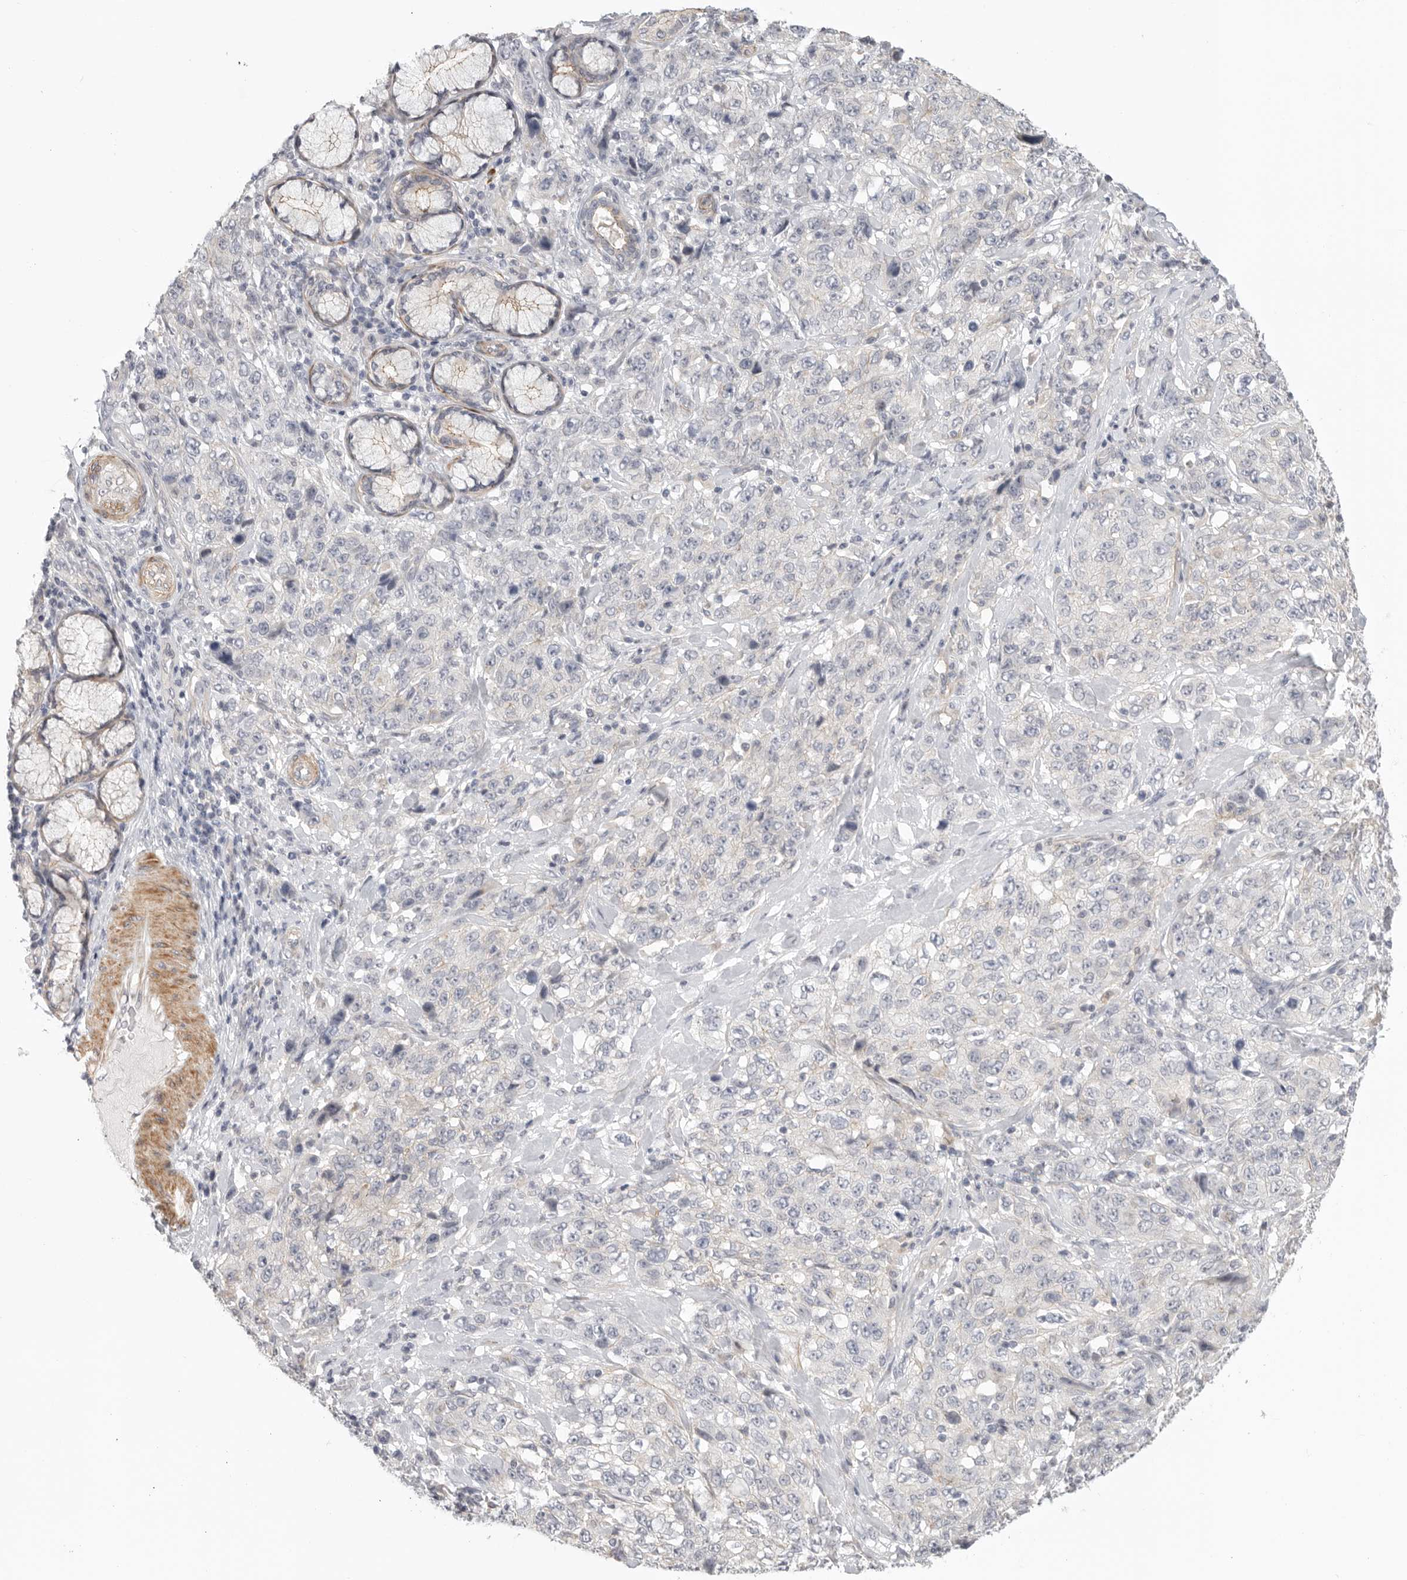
{"staining": {"intensity": "negative", "quantity": "none", "location": "none"}, "tissue": "stomach cancer", "cell_type": "Tumor cells", "image_type": "cancer", "snomed": [{"axis": "morphology", "description": "Adenocarcinoma, NOS"}, {"axis": "topography", "description": "Stomach"}], "caption": "DAB immunohistochemical staining of stomach adenocarcinoma reveals no significant staining in tumor cells.", "gene": "STAB2", "patient": {"sex": "male", "age": 48}}